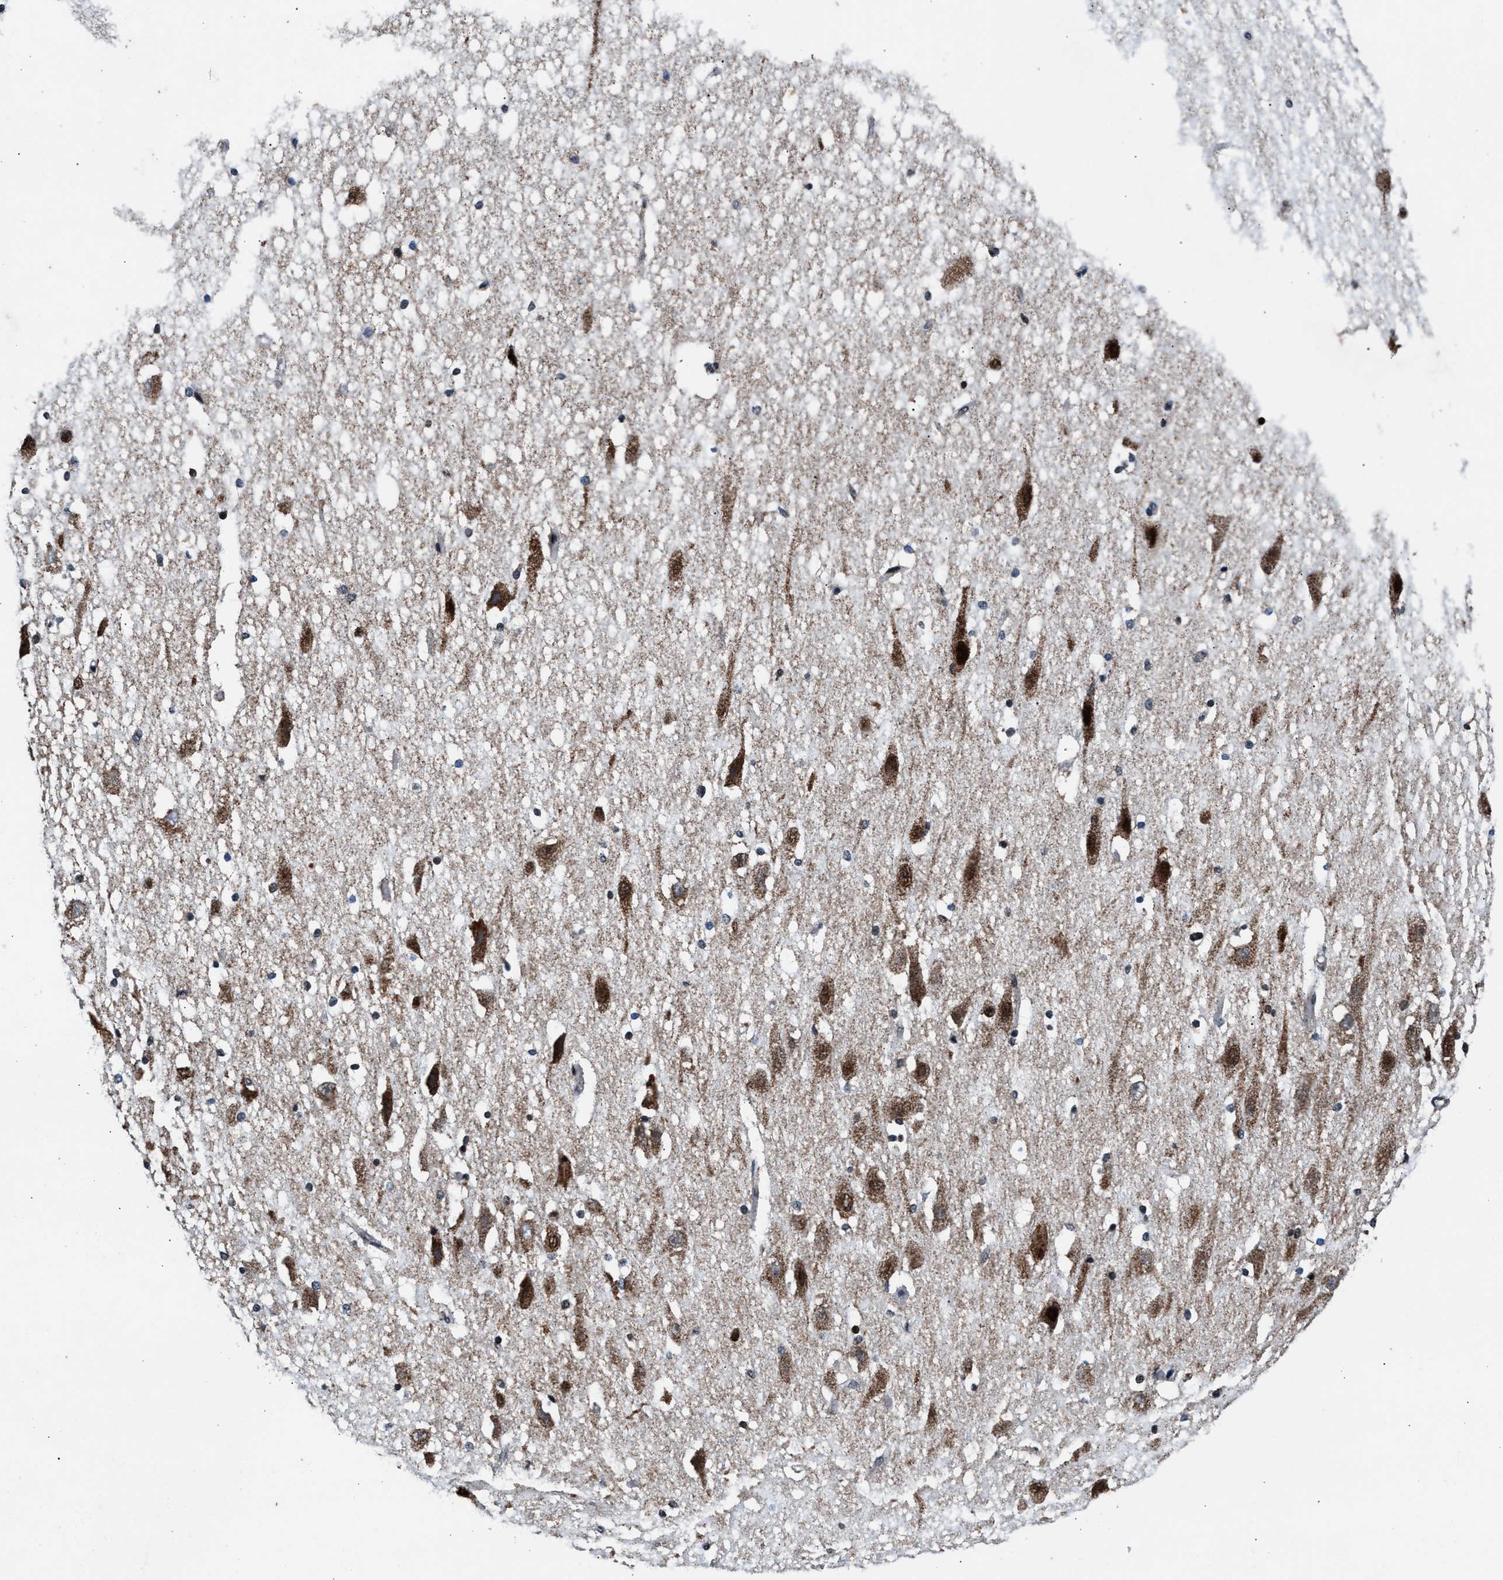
{"staining": {"intensity": "moderate", "quantity": "<25%", "location": "nuclear"}, "tissue": "hippocampus", "cell_type": "Glial cells", "image_type": "normal", "snomed": [{"axis": "morphology", "description": "Normal tissue, NOS"}, {"axis": "topography", "description": "Hippocampus"}], "caption": "Immunohistochemistry (IHC) micrograph of benign hippocampus stained for a protein (brown), which displays low levels of moderate nuclear expression in approximately <25% of glial cells.", "gene": "PRRC2B", "patient": {"sex": "female", "age": 19}}